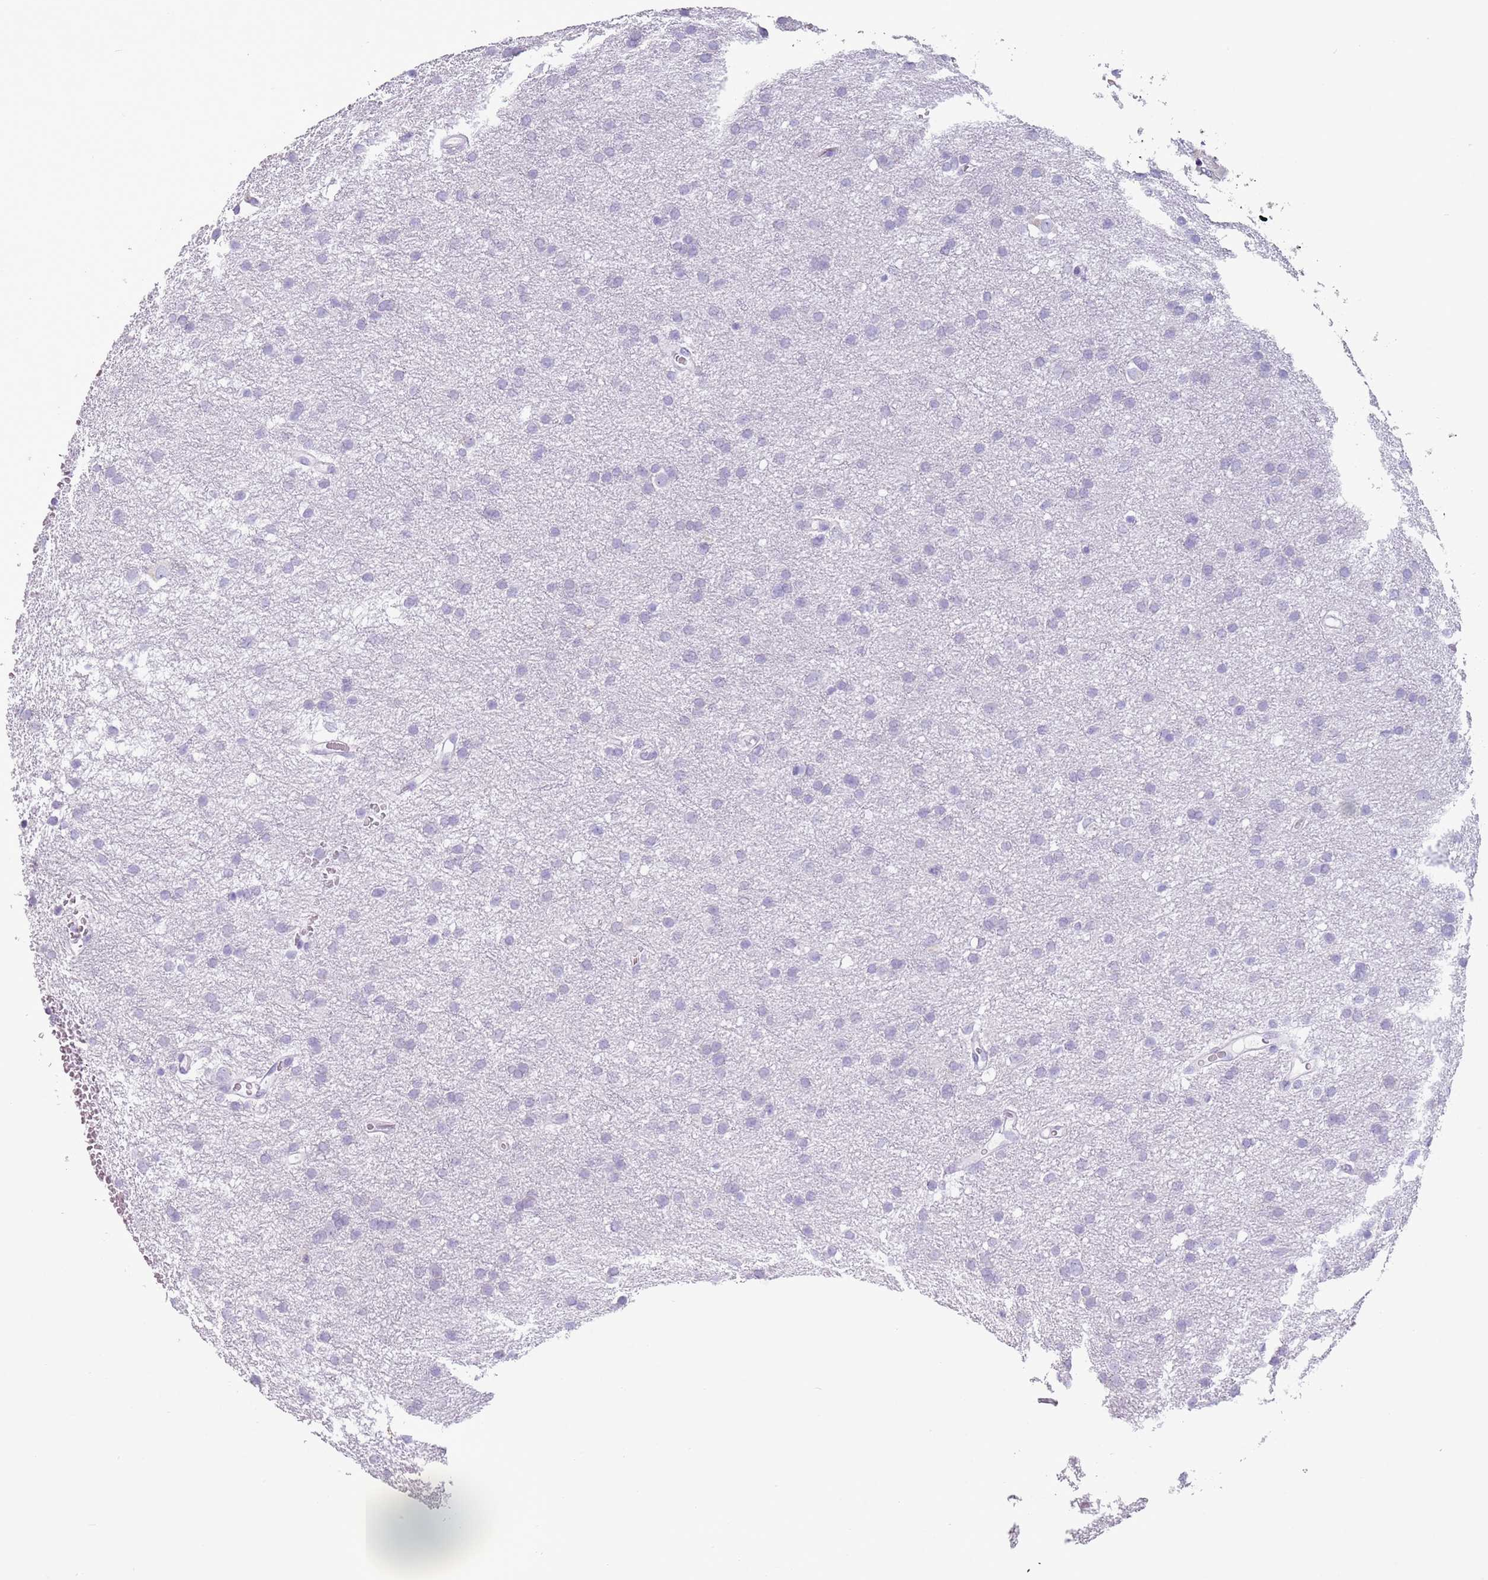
{"staining": {"intensity": "negative", "quantity": "none", "location": "none"}, "tissue": "glioma", "cell_type": "Tumor cells", "image_type": "cancer", "snomed": [{"axis": "morphology", "description": "Glioma, malignant, High grade"}, {"axis": "topography", "description": "Cerebral cortex"}], "caption": "A micrograph of malignant glioma (high-grade) stained for a protein reveals no brown staining in tumor cells. Brightfield microscopy of immunohistochemistry stained with DAB (3,3'-diaminobenzidine) (brown) and hematoxylin (blue), captured at high magnification.", "gene": "HYOU1", "patient": {"sex": "female", "age": 36}}